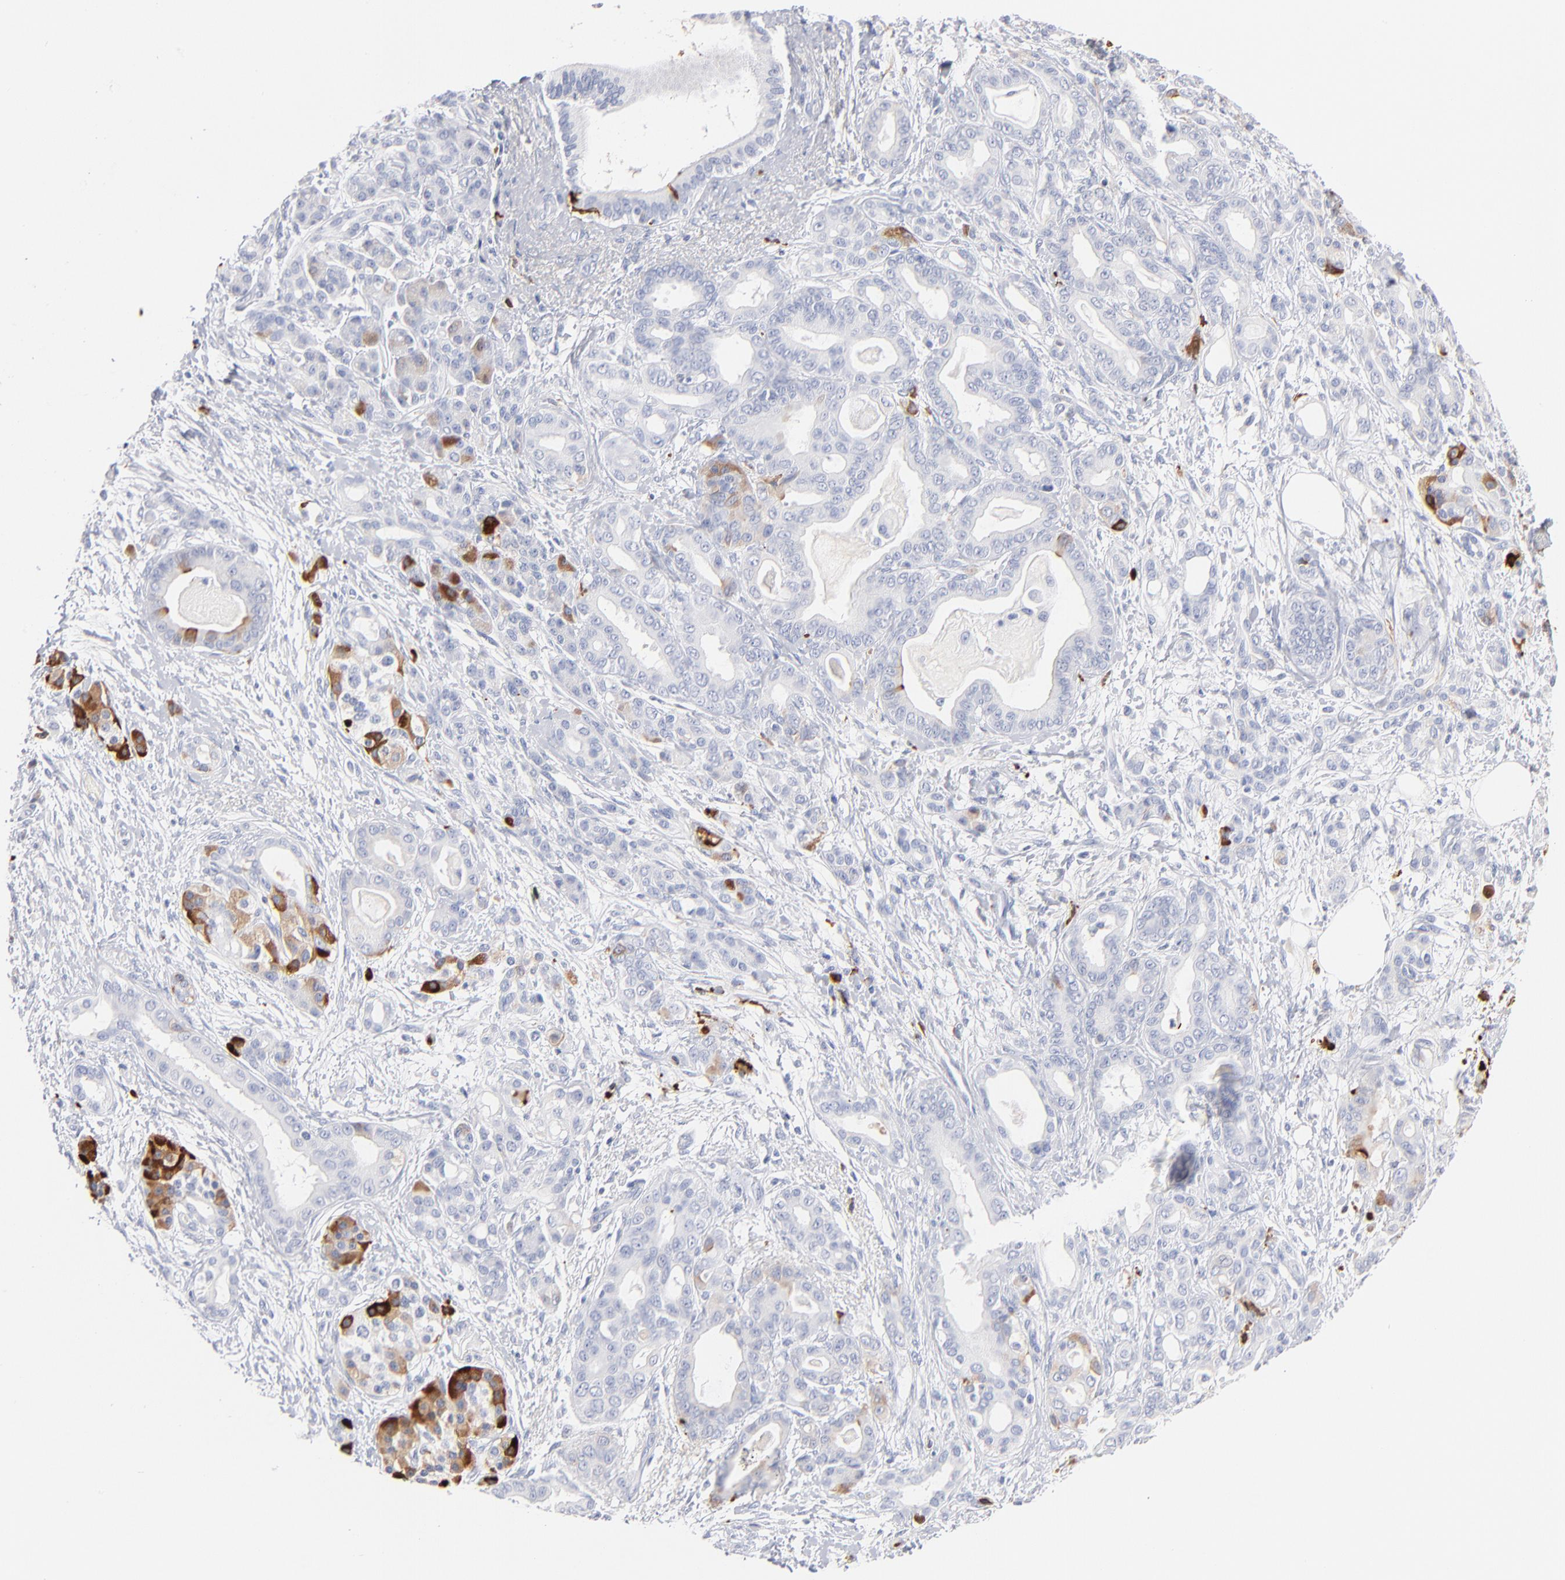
{"staining": {"intensity": "moderate", "quantity": "<25%", "location": "cytoplasmic/membranous"}, "tissue": "pancreatic cancer", "cell_type": "Tumor cells", "image_type": "cancer", "snomed": [{"axis": "morphology", "description": "Adenocarcinoma, NOS"}, {"axis": "topography", "description": "Pancreas"}], "caption": "The histopathology image reveals staining of adenocarcinoma (pancreatic), revealing moderate cytoplasmic/membranous protein staining (brown color) within tumor cells.", "gene": "APOH", "patient": {"sex": "male", "age": 63}}